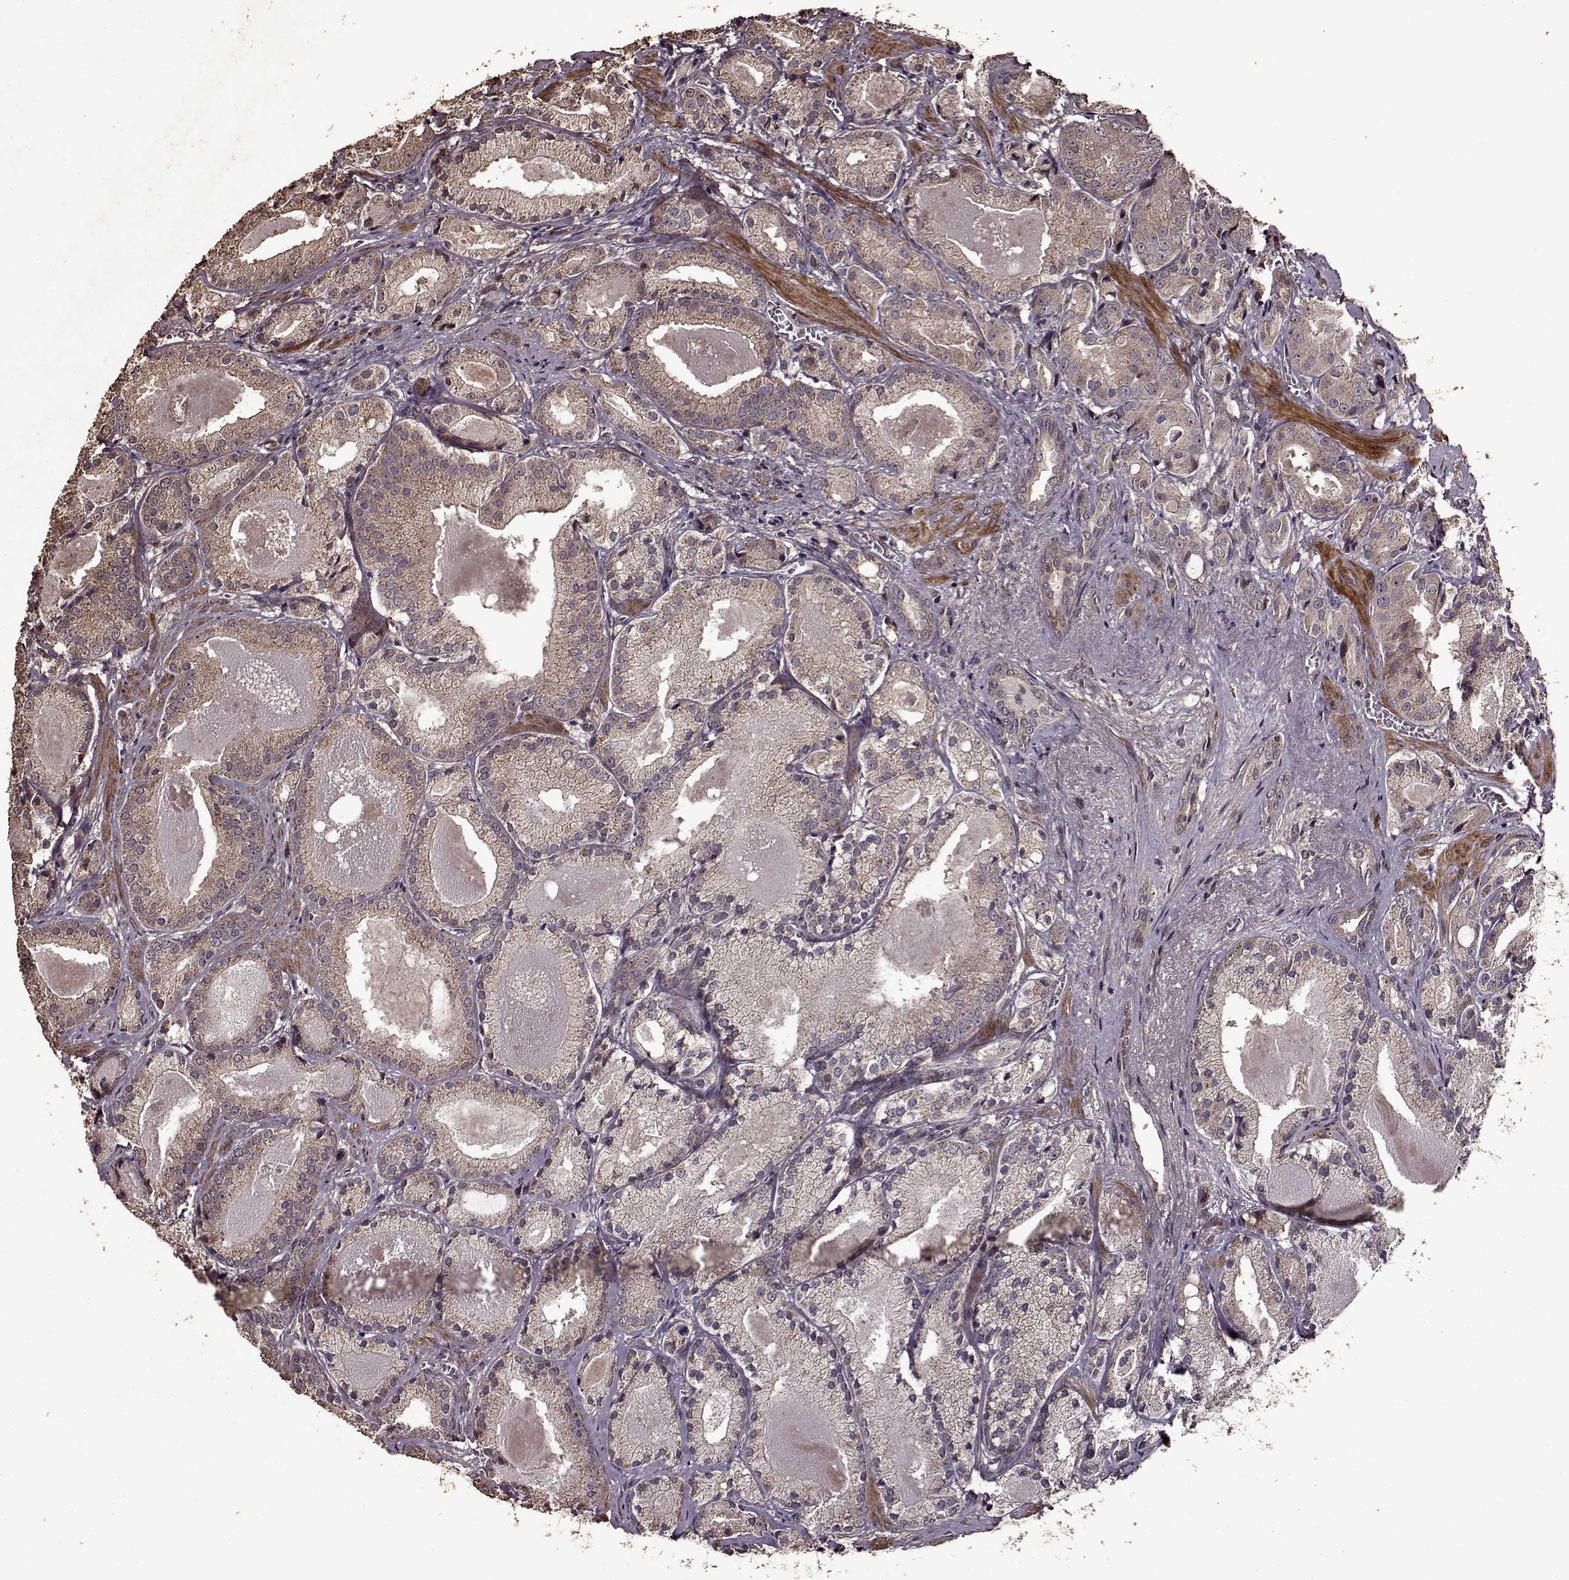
{"staining": {"intensity": "weak", "quantity": "25%-75%", "location": "cytoplasmic/membranous"}, "tissue": "prostate cancer", "cell_type": "Tumor cells", "image_type": "cancer", "snomed": [{"axis": "morphology", "description": "Adenocarcinoma, High grade"}, {"axis": "topography", "description": "Prostate"}], "caption": "Immunohistochemistry image of neoplastic tissue: prostate cancer (high-grade adenocarcinoma) stained using immunohistochemistry shows low levels of weak protein expression localized specifically in the cytoplasmic/membranous of tumor cells, appearing as a cytoplasmic/membranous brown color.", "gene": "FBXW11", "patient": {"sex": "male", "age": 66}}